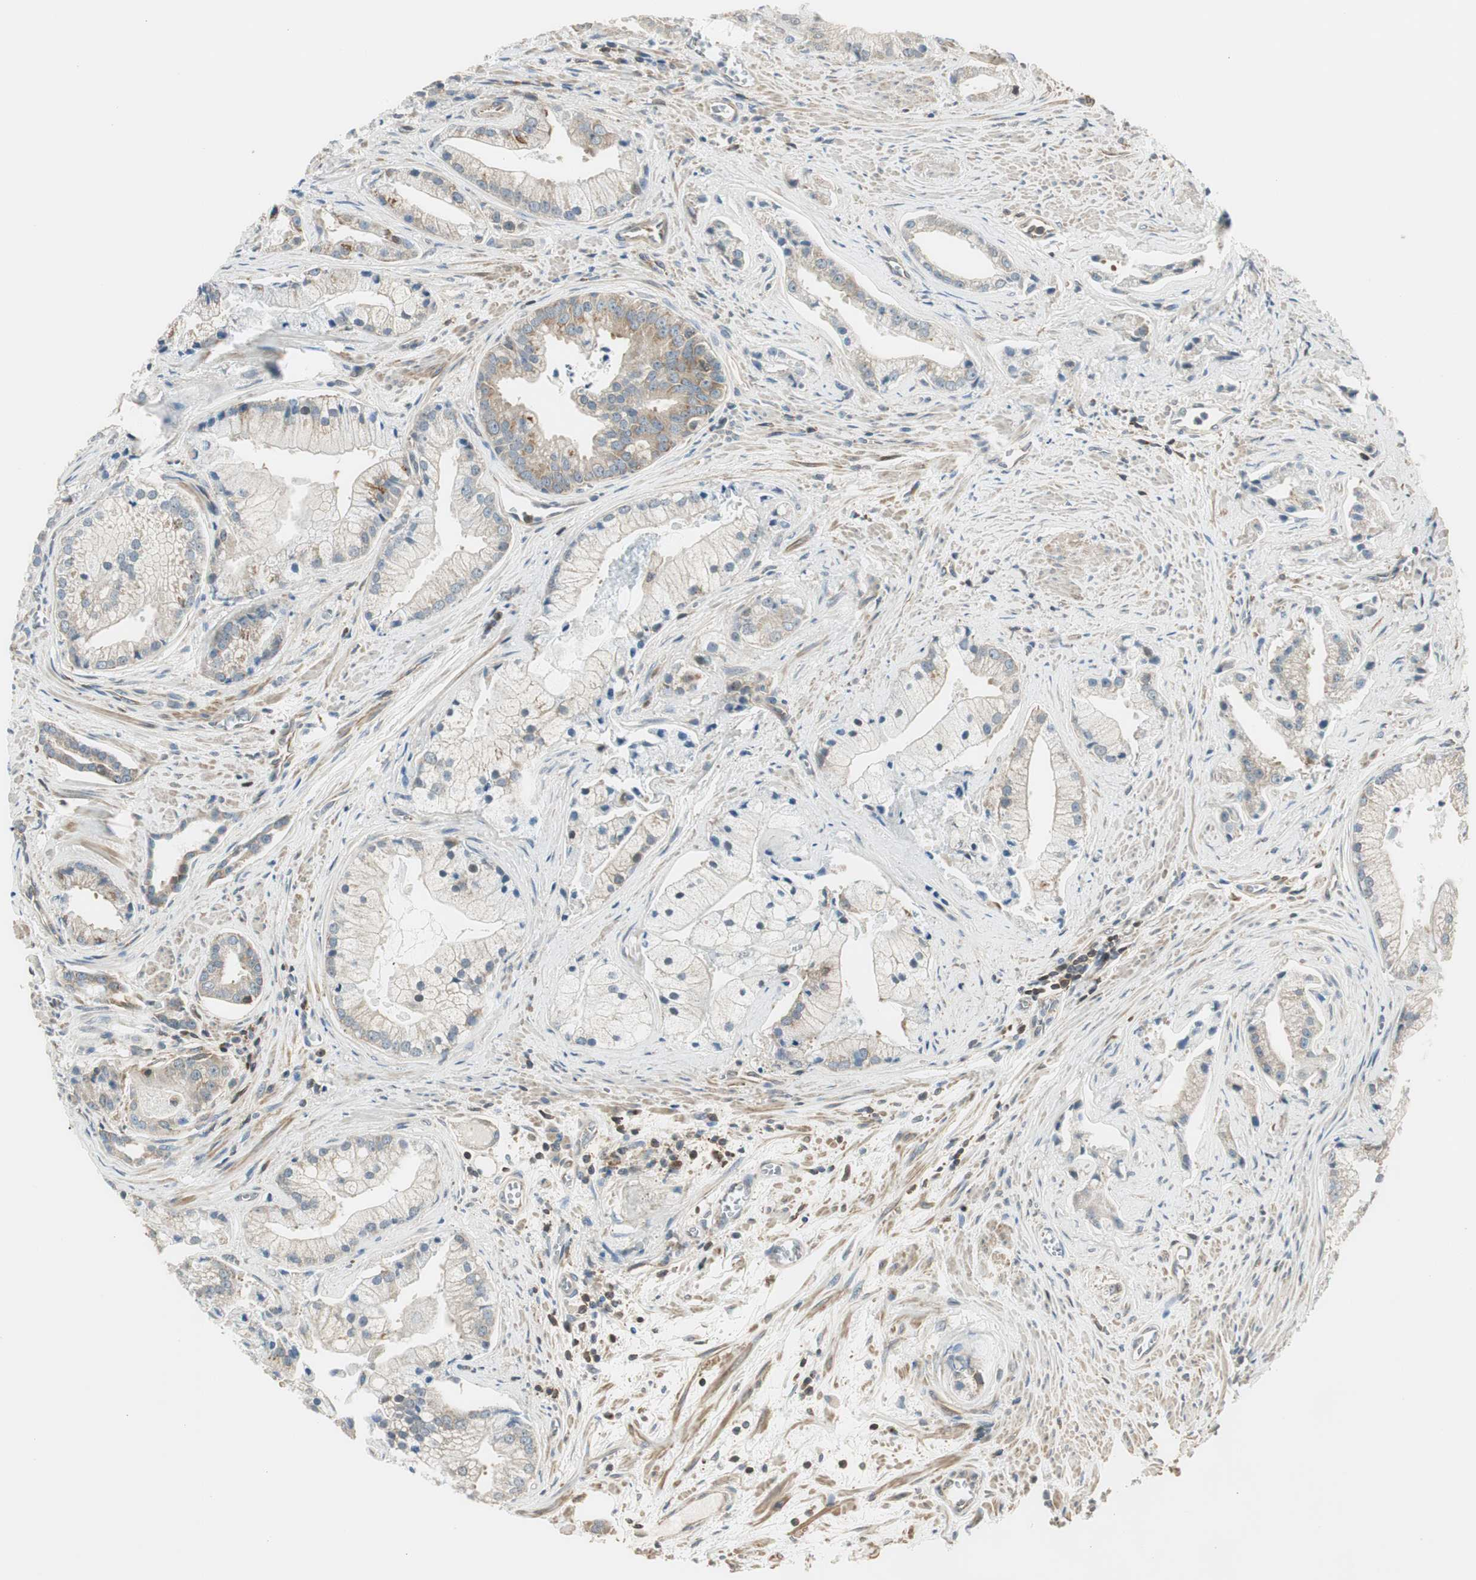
{"staining": {"intensity": "moderate", "quantity": "25%-75%", "location": "cytoplasmic/membranous"}, "tissue": "prostate cancer", "cell_type": "Tumor cells", "image_type": "cancer", "snomed": [{"axis": "morphology", "description": "Adenocarcinoma, High grade"}, {"axis": "topography", "description": "Prostate"}], "caption": "A histopathology image of human prostate cancer (high-grade adenocarcinoma) stained for a protein shows moderate cytoplasmic/membranous brown staining in tumor cells. (Stains: DAB (3,3'-diaminobenzidine) in brown, nuclei in blue, Microscopy: brightfield microscopy at high magnification).", "gene": "PI4K2B", "patient": {"sex": "male", "age": 67}}